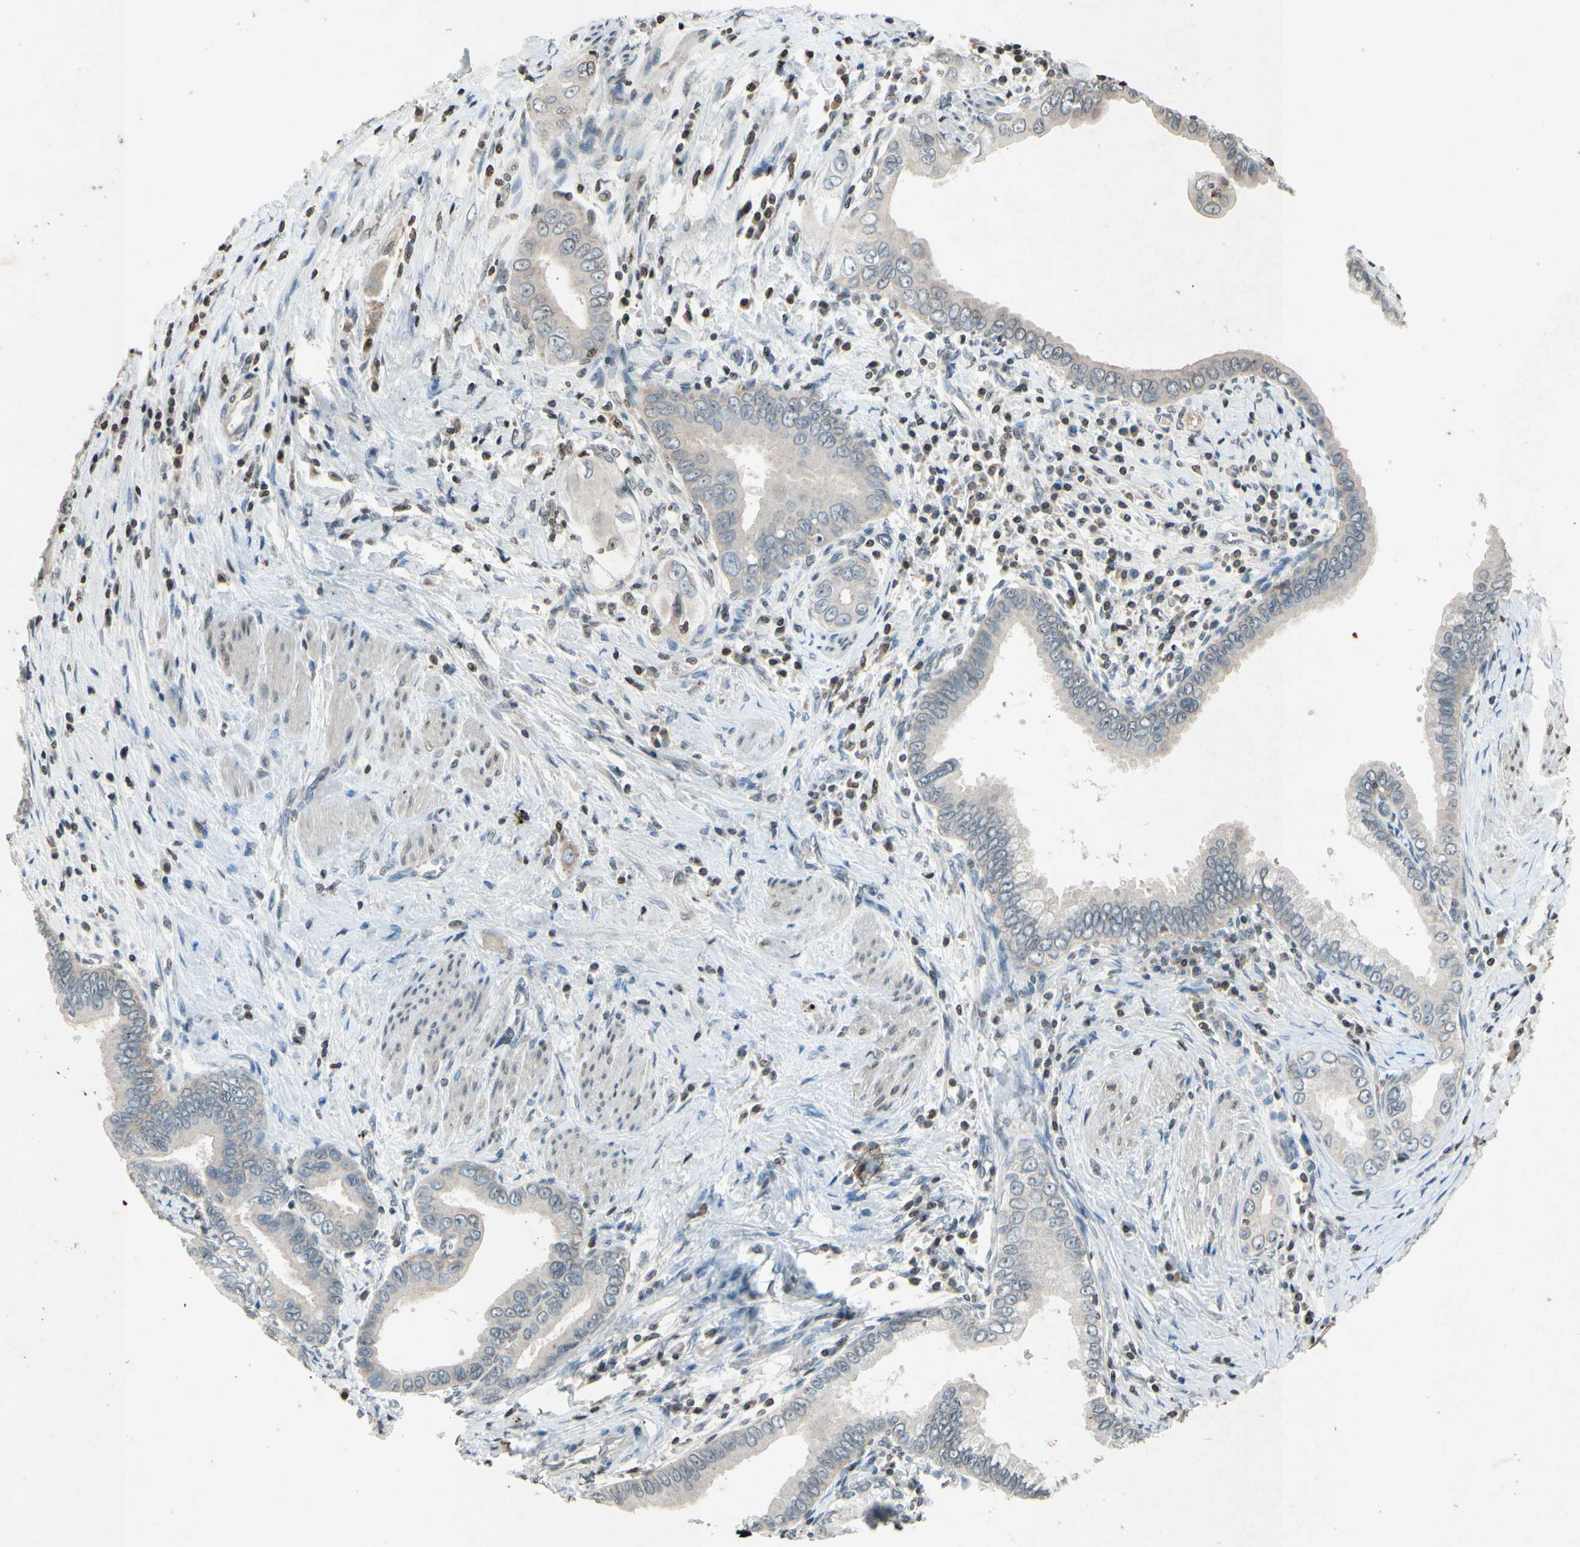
{"staining": {"intensity": "weak", "quantity": ">75%", "location": "cytoplasmic/membranous"}, "tissue": "pancreatic cancer", "cell_type": "Tumor cells", "image_type": "cancer", "snomed": [{"axis": "morphology", "description": "Normal tissue, NOS"}, {"axis": "topography", "description": "Lymph node"}], "caption": "Pancreatic cancer stained with a protein marker shows weak staining in tumor cells.", "gene": "CLDN11", "patient": {"sex": "male", "age": 50}}